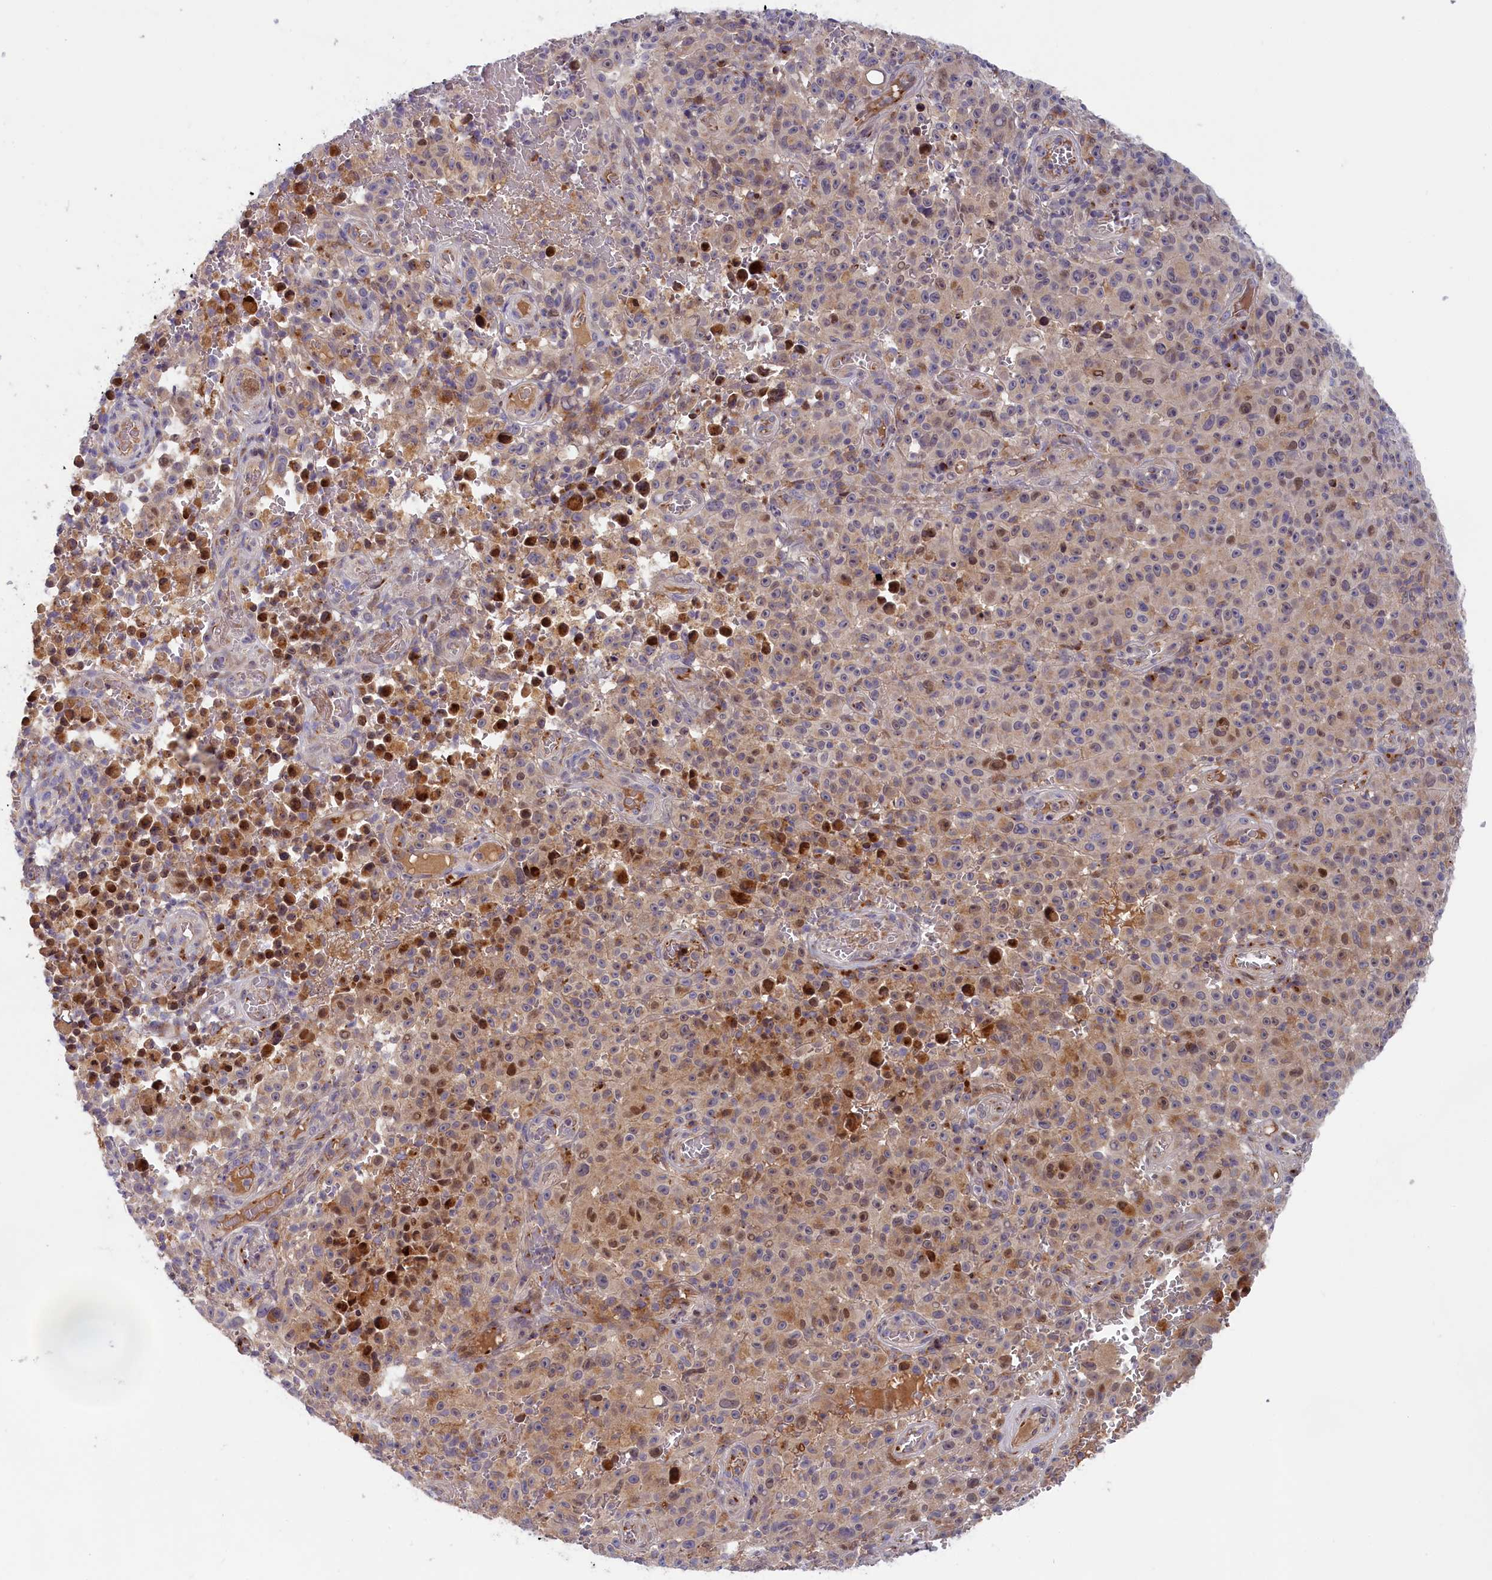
{"staining": {"intensity": "moderate", "quantity": "<25%", "location": "cytoplasmic/membranous,nuclear"}, "tissue": "melanoma", "cell_type": "Tumor cells", "image_type": "cancer", "snomed": [{"axis": "morphology", "description": "Malignant melanoma, NOS"}, {"axis": "topography", "description": "Skin"}], "caption": "This photomicrograph shows immunohistochemistry staining of malignant melanoma, with low moderate cytoplasmic/membranous and nuclear expression in approximately <25% of tumor cells.", "gene": "CHST12", "patient": {"sex": "female", "age": 82}}